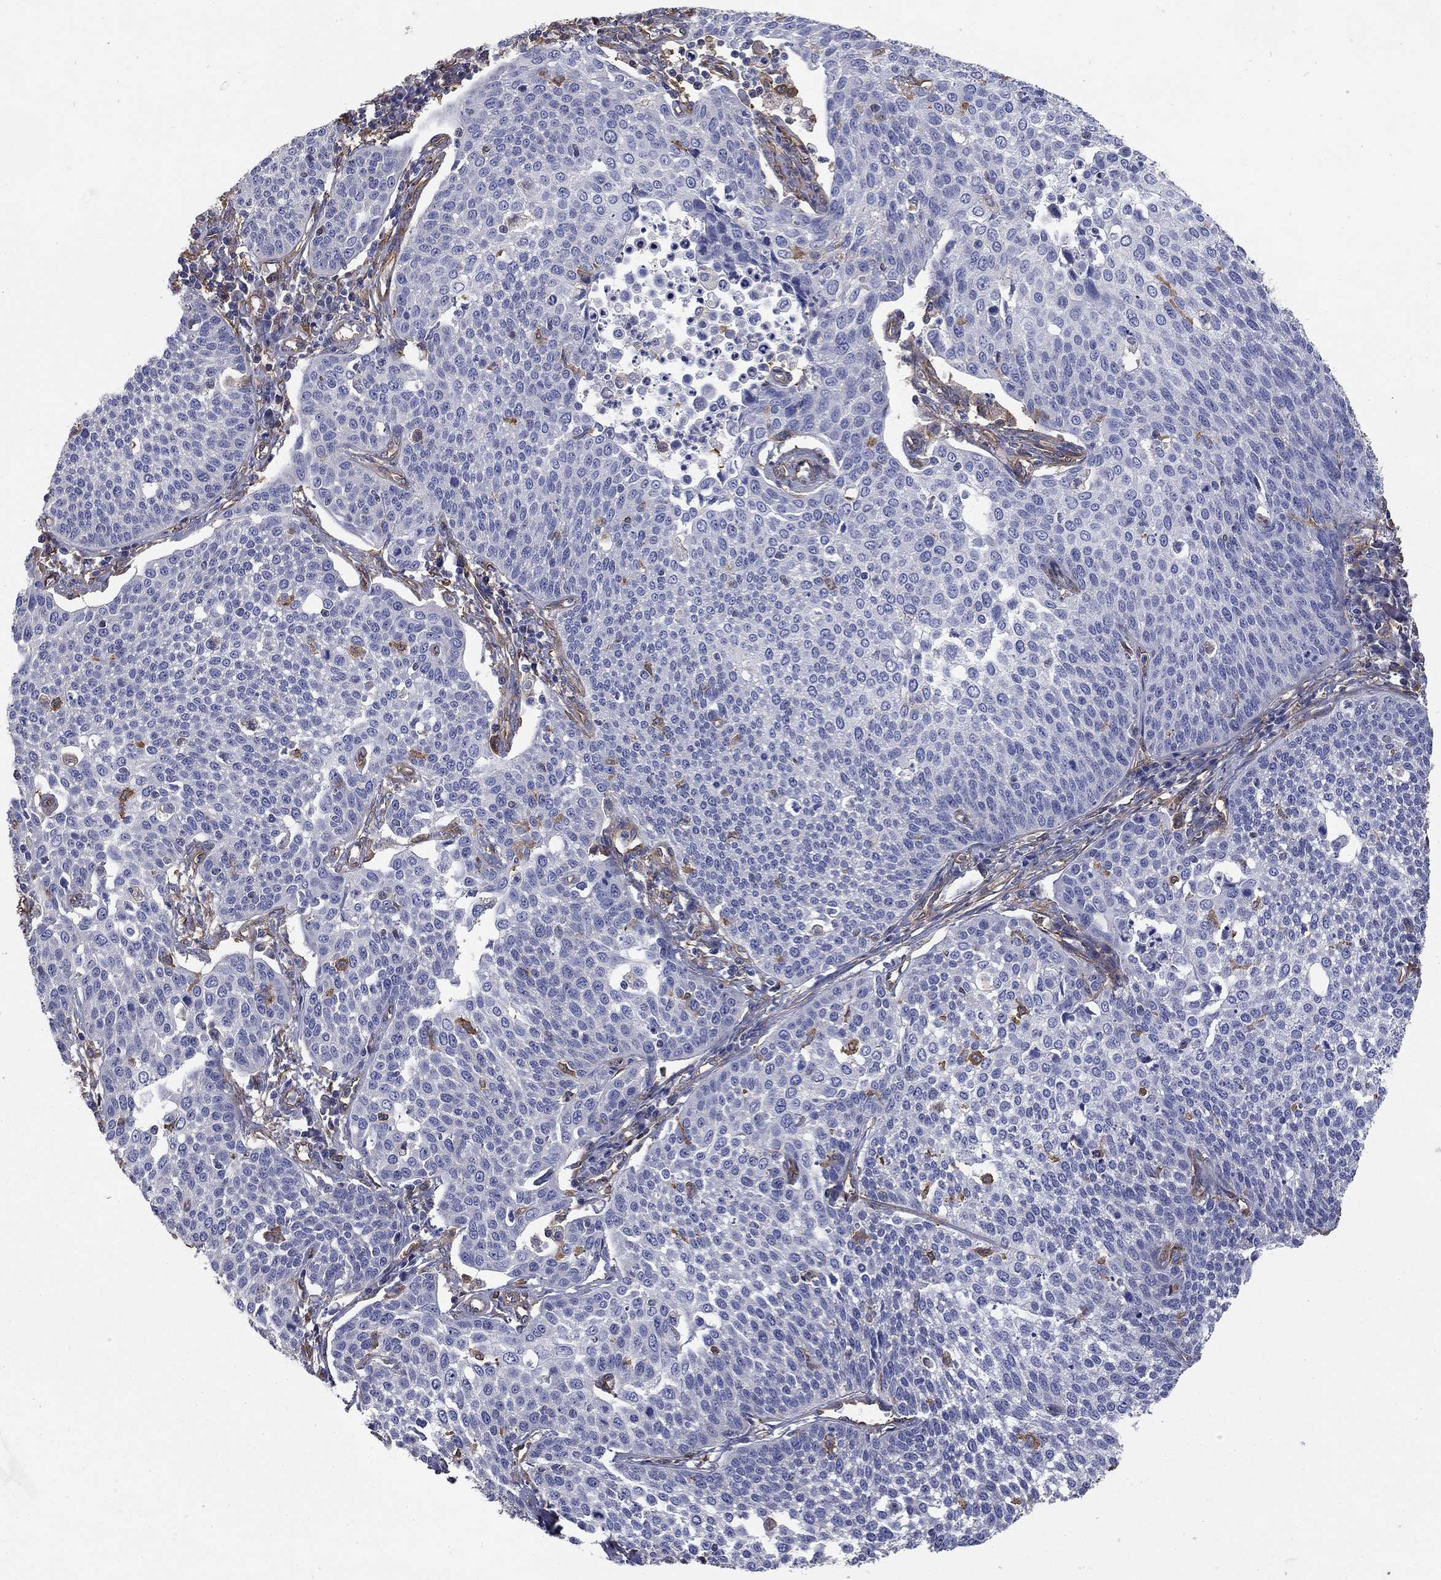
{"staining": {"intensity": "negative", "quantity": "none", "location": "none"}, "tissue": "cervical cancer", "cell_type": "Tumor cells", "image_type": "cancer", "snomed": [{"axis": "morphology", "description": "Squamous cell carcinoma, NOS"}, {"axis": "topography", "description": "Cervix"}], "caption": "A photomicrograph of human cervical squamous cell carcinoma is negative for staining in tumor cells.", "gene": "DPYSL2", "patient": {"sex": "female", "age": 34}}